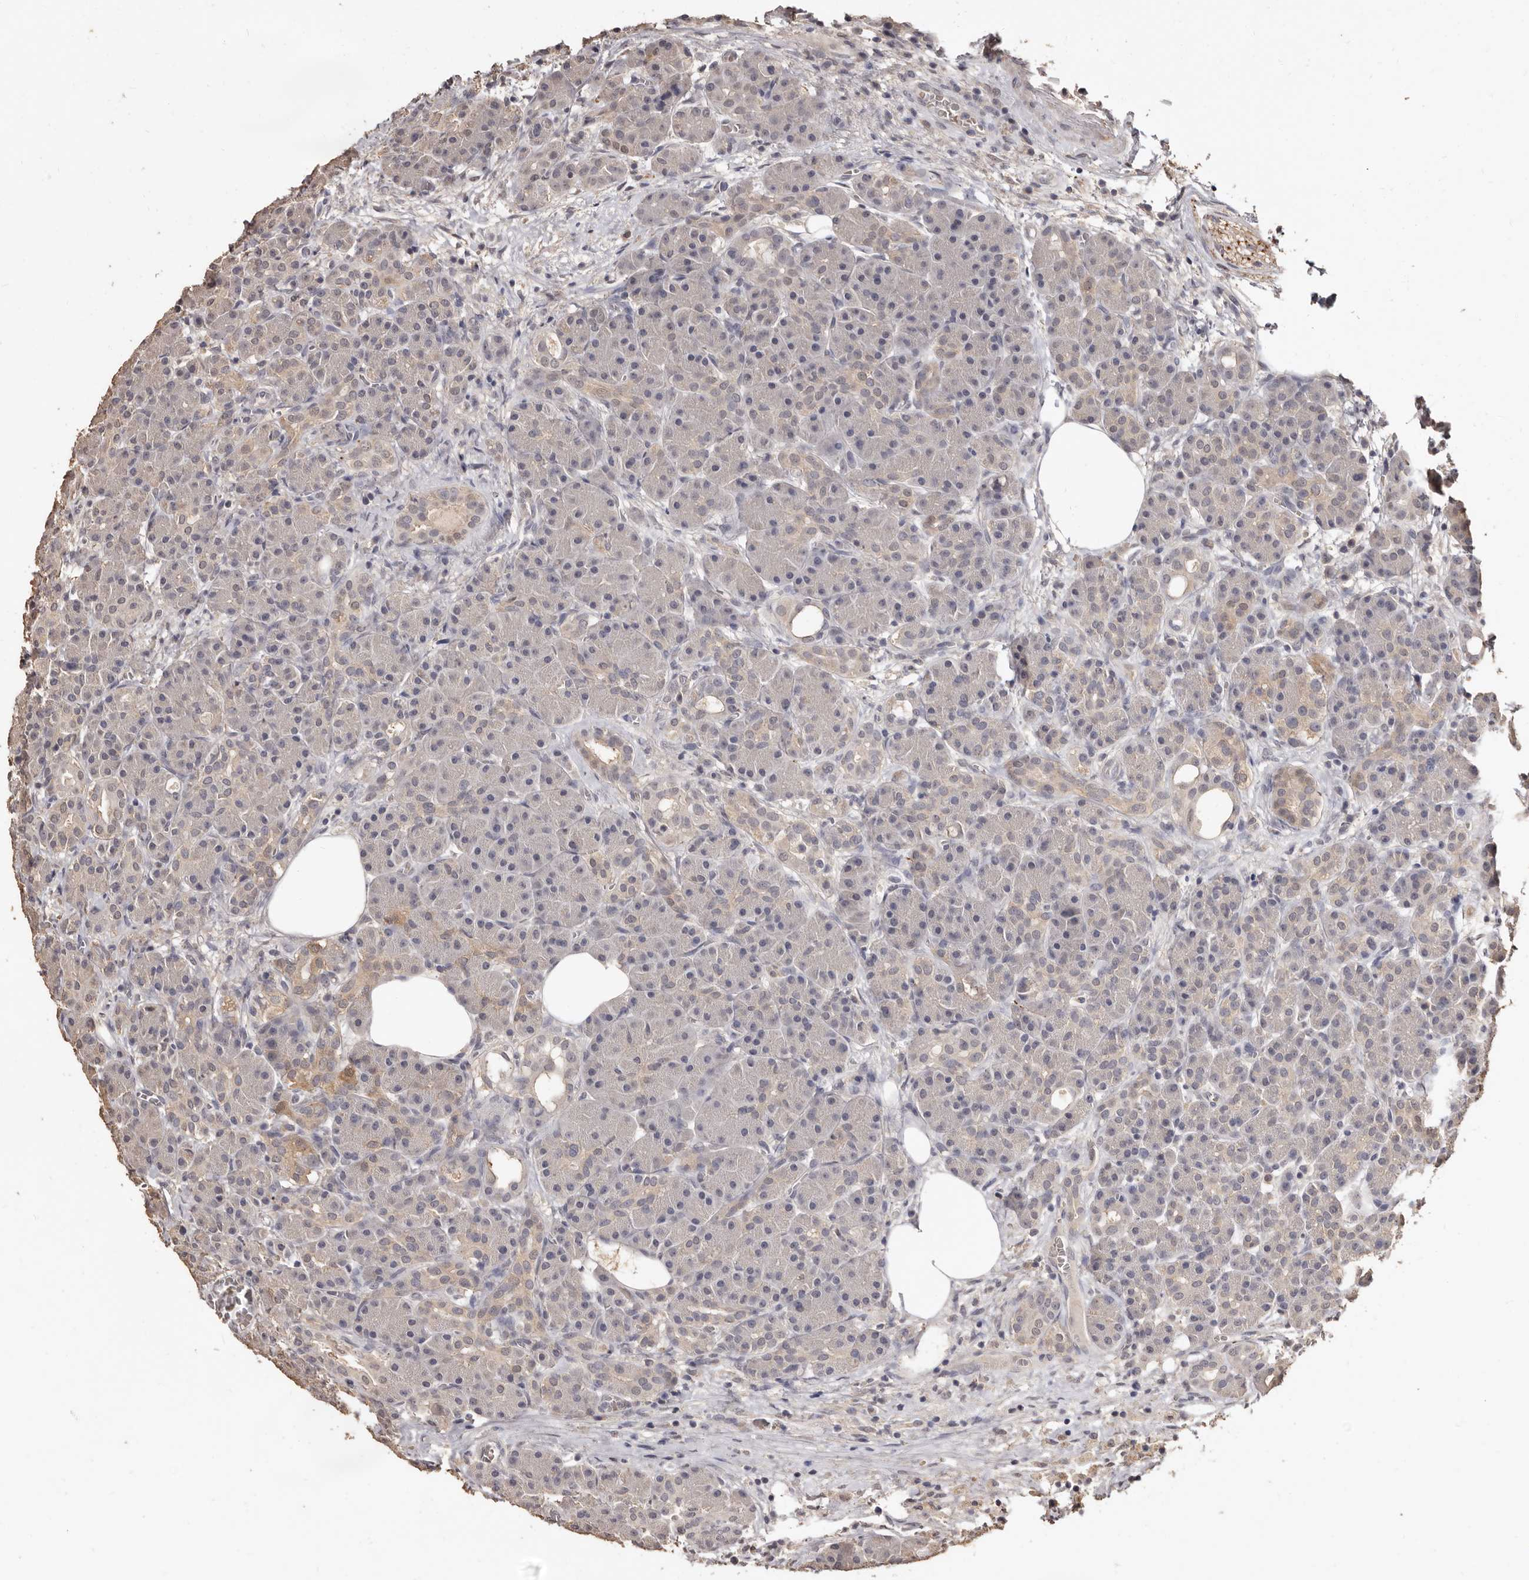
{"staining": {"intensity": "moderate", "quantity": "<25%", "location": "cytoplasmic/membranous"}, "tissue": "pancreas", "cell_type": "Exocrine glandular cells", "image_type": "normal", "snomed": [{"axis": "morphology", "description": "Normal tissue, NOS"}, {"axis": "topography", "description": "Pancreas"}], "caption": "This image displays benign pancreas stained with immunohistochemistry to label a protein in brown. The cytoplasmic/membranous of exocrine glandular cells show moderate positivity for the protein. Nuclei are counter-stained blue.", "gene": "INAVA", "patient": {"sex": "male", "age": 63}}